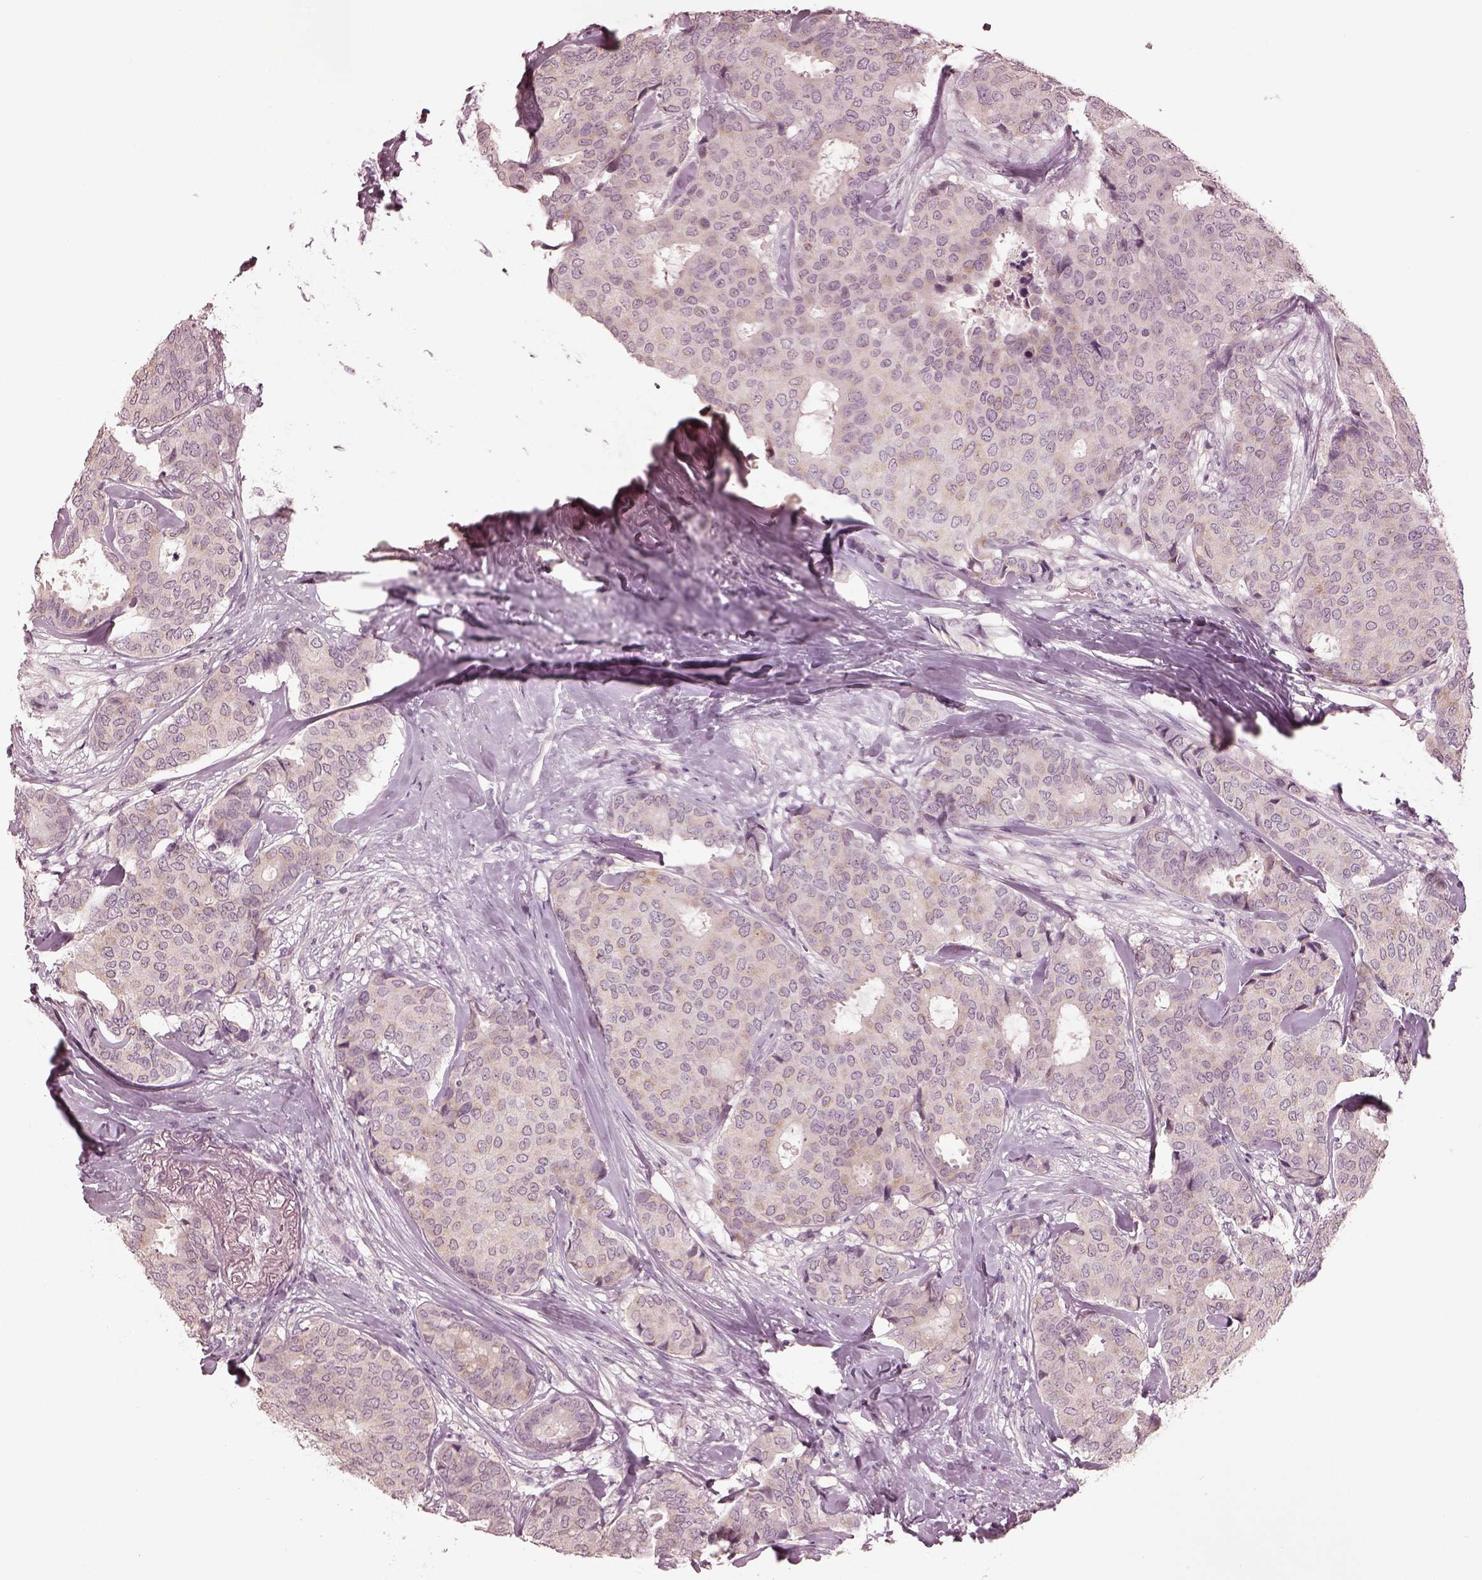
{"staining": {"intensity": "negative", "quantity": "none", "location": "none"}, "tissue": "breast cancer", "cell_type": "Tumor cells", "image_type": "cancer", "snomed": [{"axis": "morphology", "description": "Duct carcinoma"}, {"axis": "topography", "description": "Breast"}], "caption": "This is an immunohistochemistry (IHC) image of human breast invasive ductal carcinoma. There is no positivity in tumor cells.", "gene": "MIA", "patient": {"sex": "female", "age": 75}}